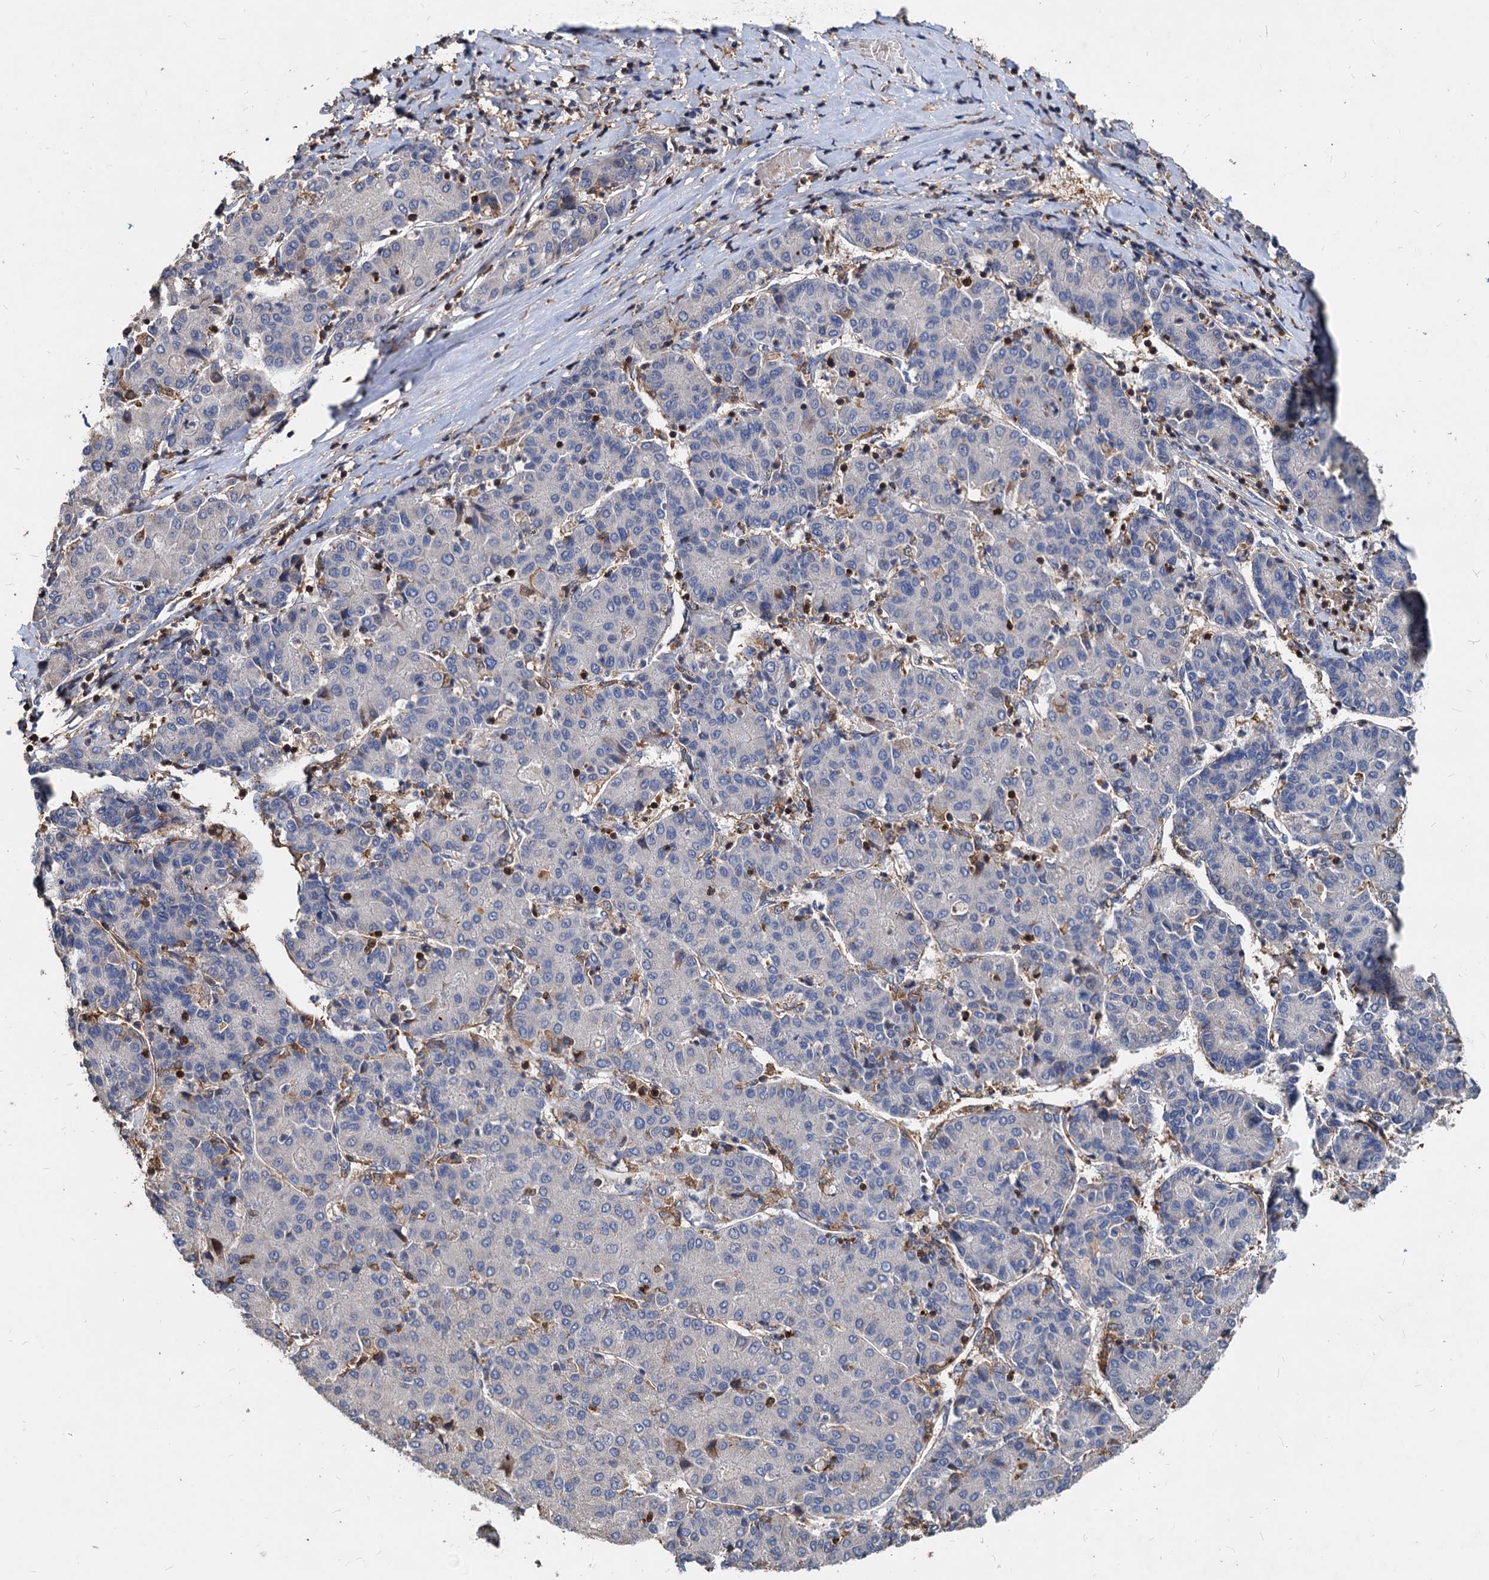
{"staining": {"intensity": "negative", "quantity": "none", "location": "none"}, "tissue": "liver cancer", "cell_type": "Tumor cells", "image_type": "cancer", "snomed": [{"axis": "morphology", "description": "Carcinoma, Hepatocellular, NOS"}, {"axis": "topography", "description": "Liver"}], "caption": "A micrograph of liver cancer stained for a protein displays no brown staining in tumor cells.", "gene": "LCP2", "patient": {"sex": "male", "age": 65}}